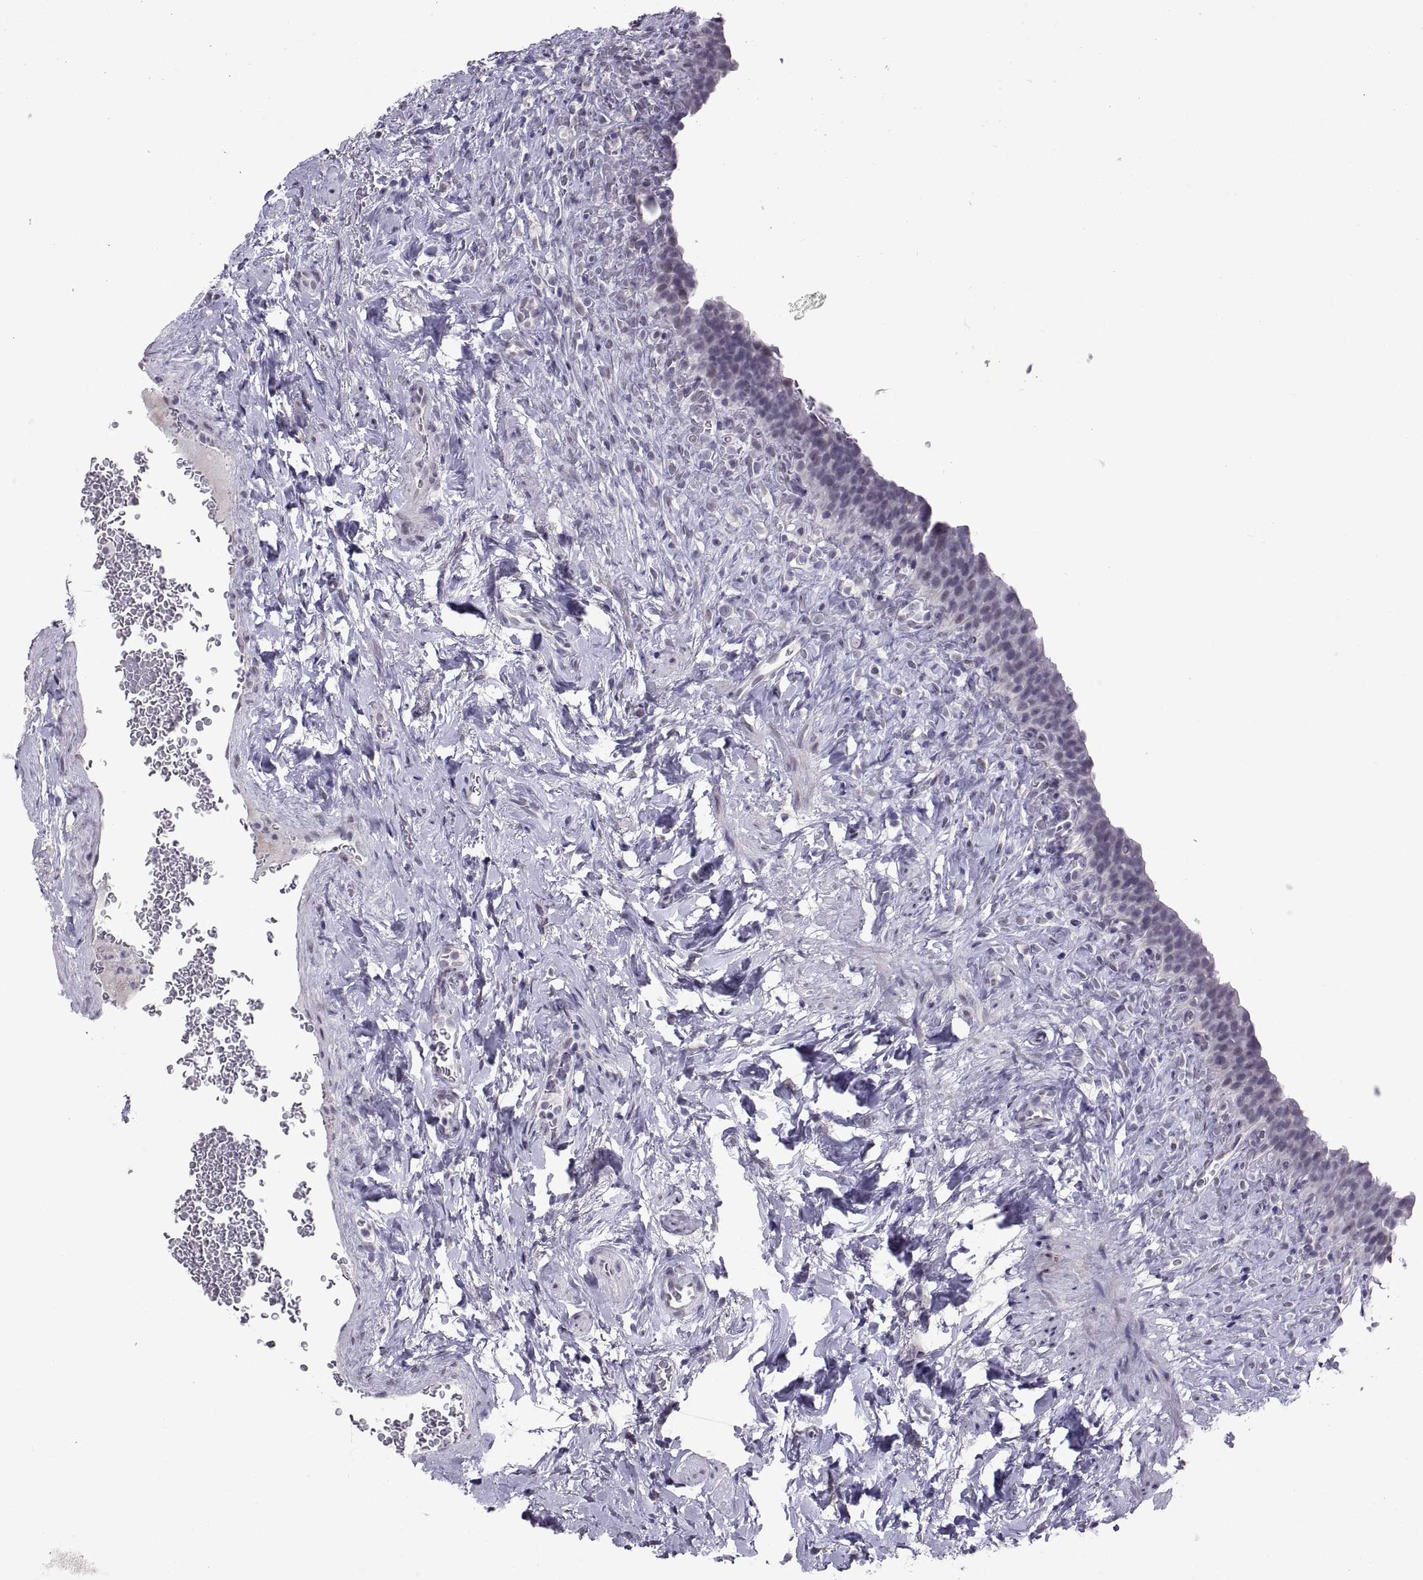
{"staining": {"intensity": "negative", "quantity": "none", "location": "none"}, "tissue": "urinary bladder", "cell_type": "Urothelial cells", "image_type": "normal", "snomed": [{"axis": "morphology", "description": "Normal tissue, NOS"}, {"axis": "topography", "description": "Urinary bladder"}], "caption": "Immunohistochemistry (IHC) histopathology image of unremarkable urinary bladder stained for a protein (brown), which exhibits no positivity in urothelial cells.", "gene": "KRT77", "patient": {"sex": "male", "age": 76}}